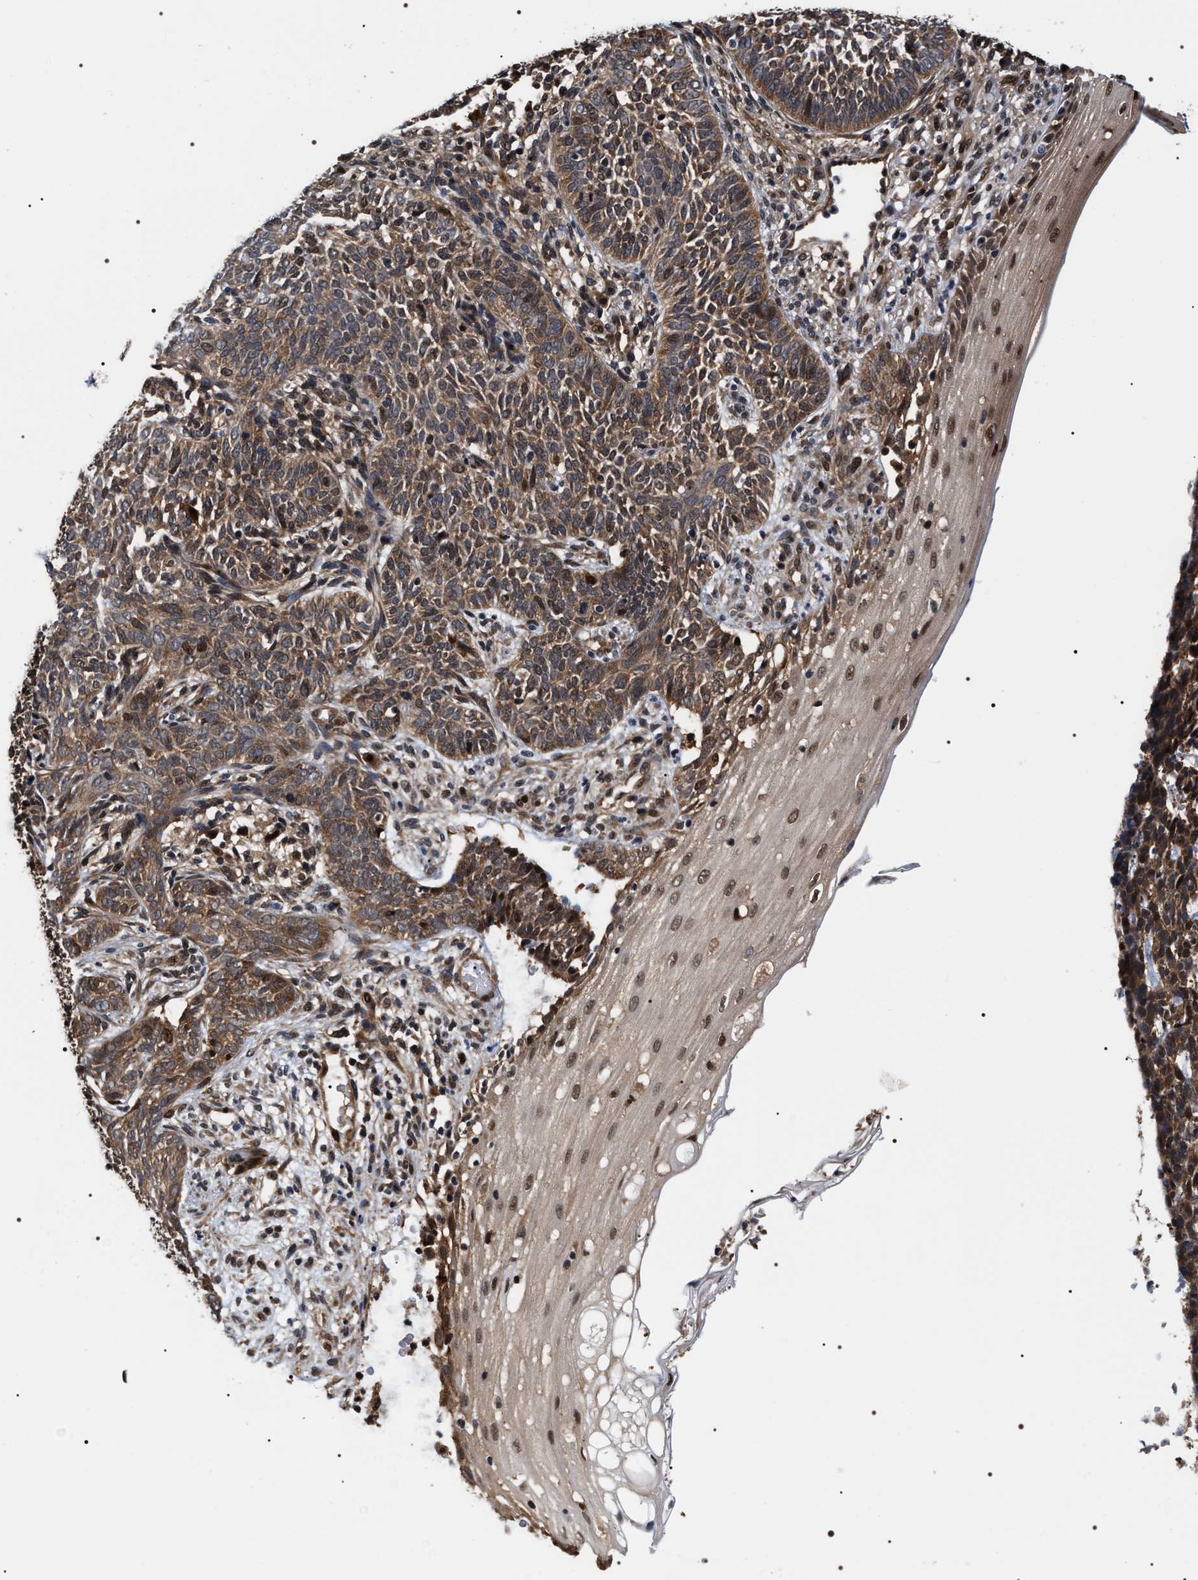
{"staining": {"intensity": "moderate", "quantity": ">75%", "location": "cytoplasmic/membranous,nuclear"}, "tissue": "skin cancer", "cell_type": "Tumor cells", "image_type": "cancer", "snomed": [{"axis": "morphology", "description": "Basal cell carcinoma"}, {"axis": "topography", "description": "Skin"}], "caption": "A high-resolution micrograph shows IHC staining of skin basal cell carcinoma, which shows moderate cytoplasmic/membranous and nuclear staining in about >75% of tumor cells.", "gene": "BAG6", "patient": {"sex": "male", "age": 87}}